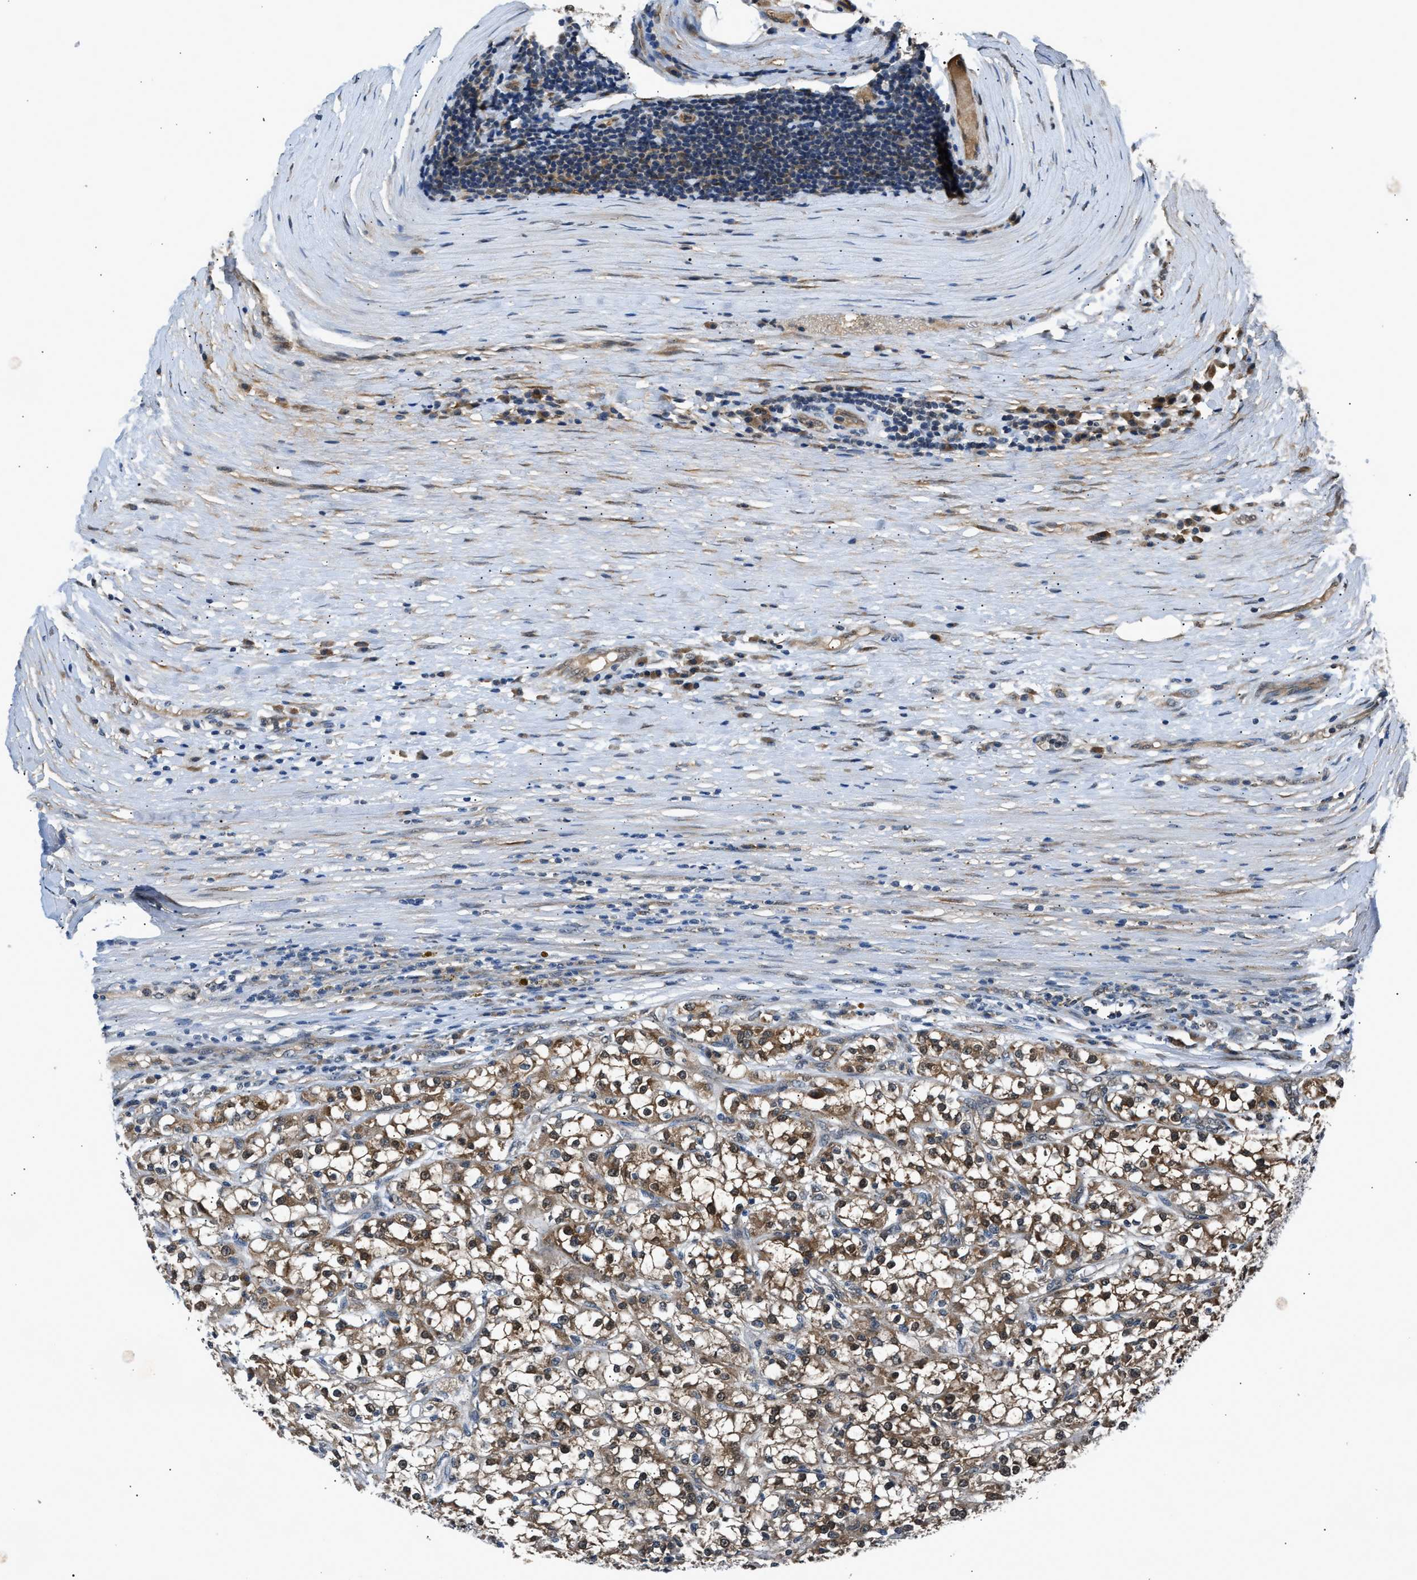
{"staining": {"intensity": "moderate", "quantity": ">75%", "location": "cytoplasmic/membranous"}, "tissue": "renal cancer", "cell_type": "Tumor cells", "image_type": "cancer", "snomed": [{"axis": "morphology", "description": "Adenocarcinoma, NOS"}, {"axis": "topography", "description": "Kidney"}], "caption": "DAB (3,3'-diaminobenzidine) immunohistochemical staining of renal cancer demonstrates moderate cytoplasmic/membranous protein expression in approximately >75% of tumor cells.", "gene": "TP53I3", "patient": {"sex": "female", "age": 52}}